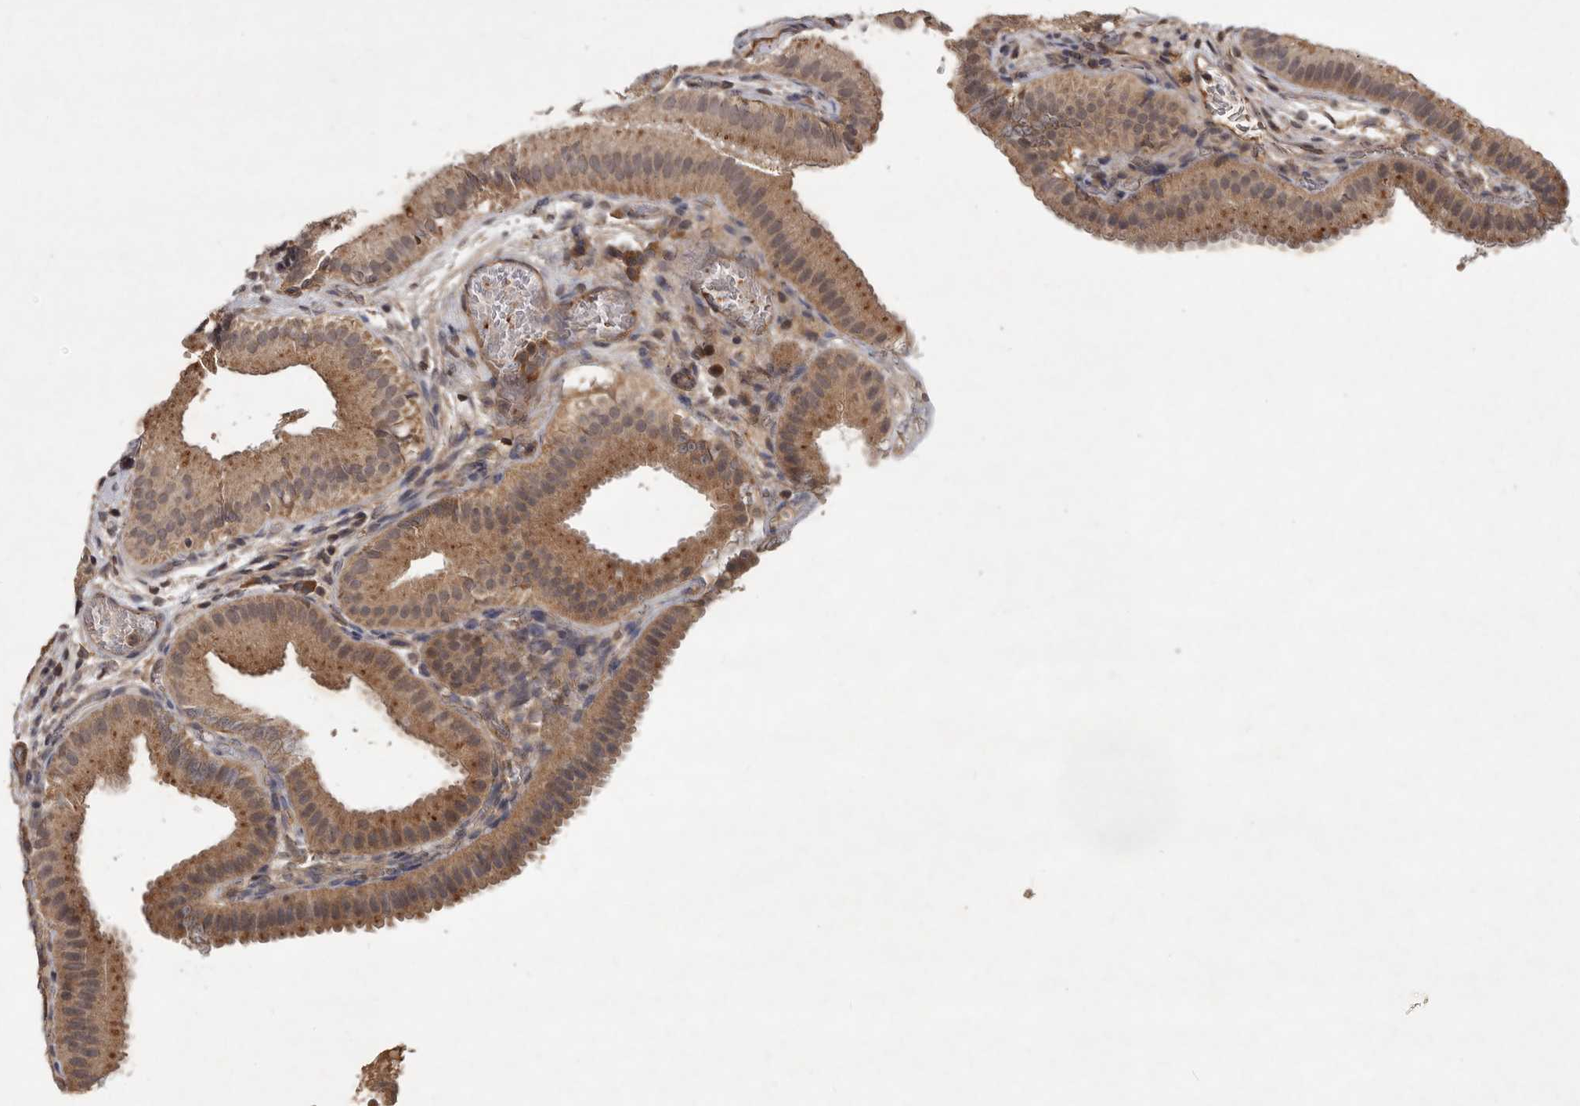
{"staining": {"intensity": "moderate", "quantity": ">75%", "location": "cytoplasmic/membranous"}, "tissue": "gallbladder", "cell_type": "Glandular cells", "image_type": "normal", "snomed": [{"axis": "morphology", "description": "Normal tissue, NOS"}, {"axis": "topography", "description": "Gallbladder"}], "caption": "Immunohistochemistry (IHC) of normal gallbladder shows medium levels of moderate cytoplasmic/membranous expression in about >75% of glandular cells.", "gene": "DNAJC28", "patient": {"sex": "female", "age": 30}}